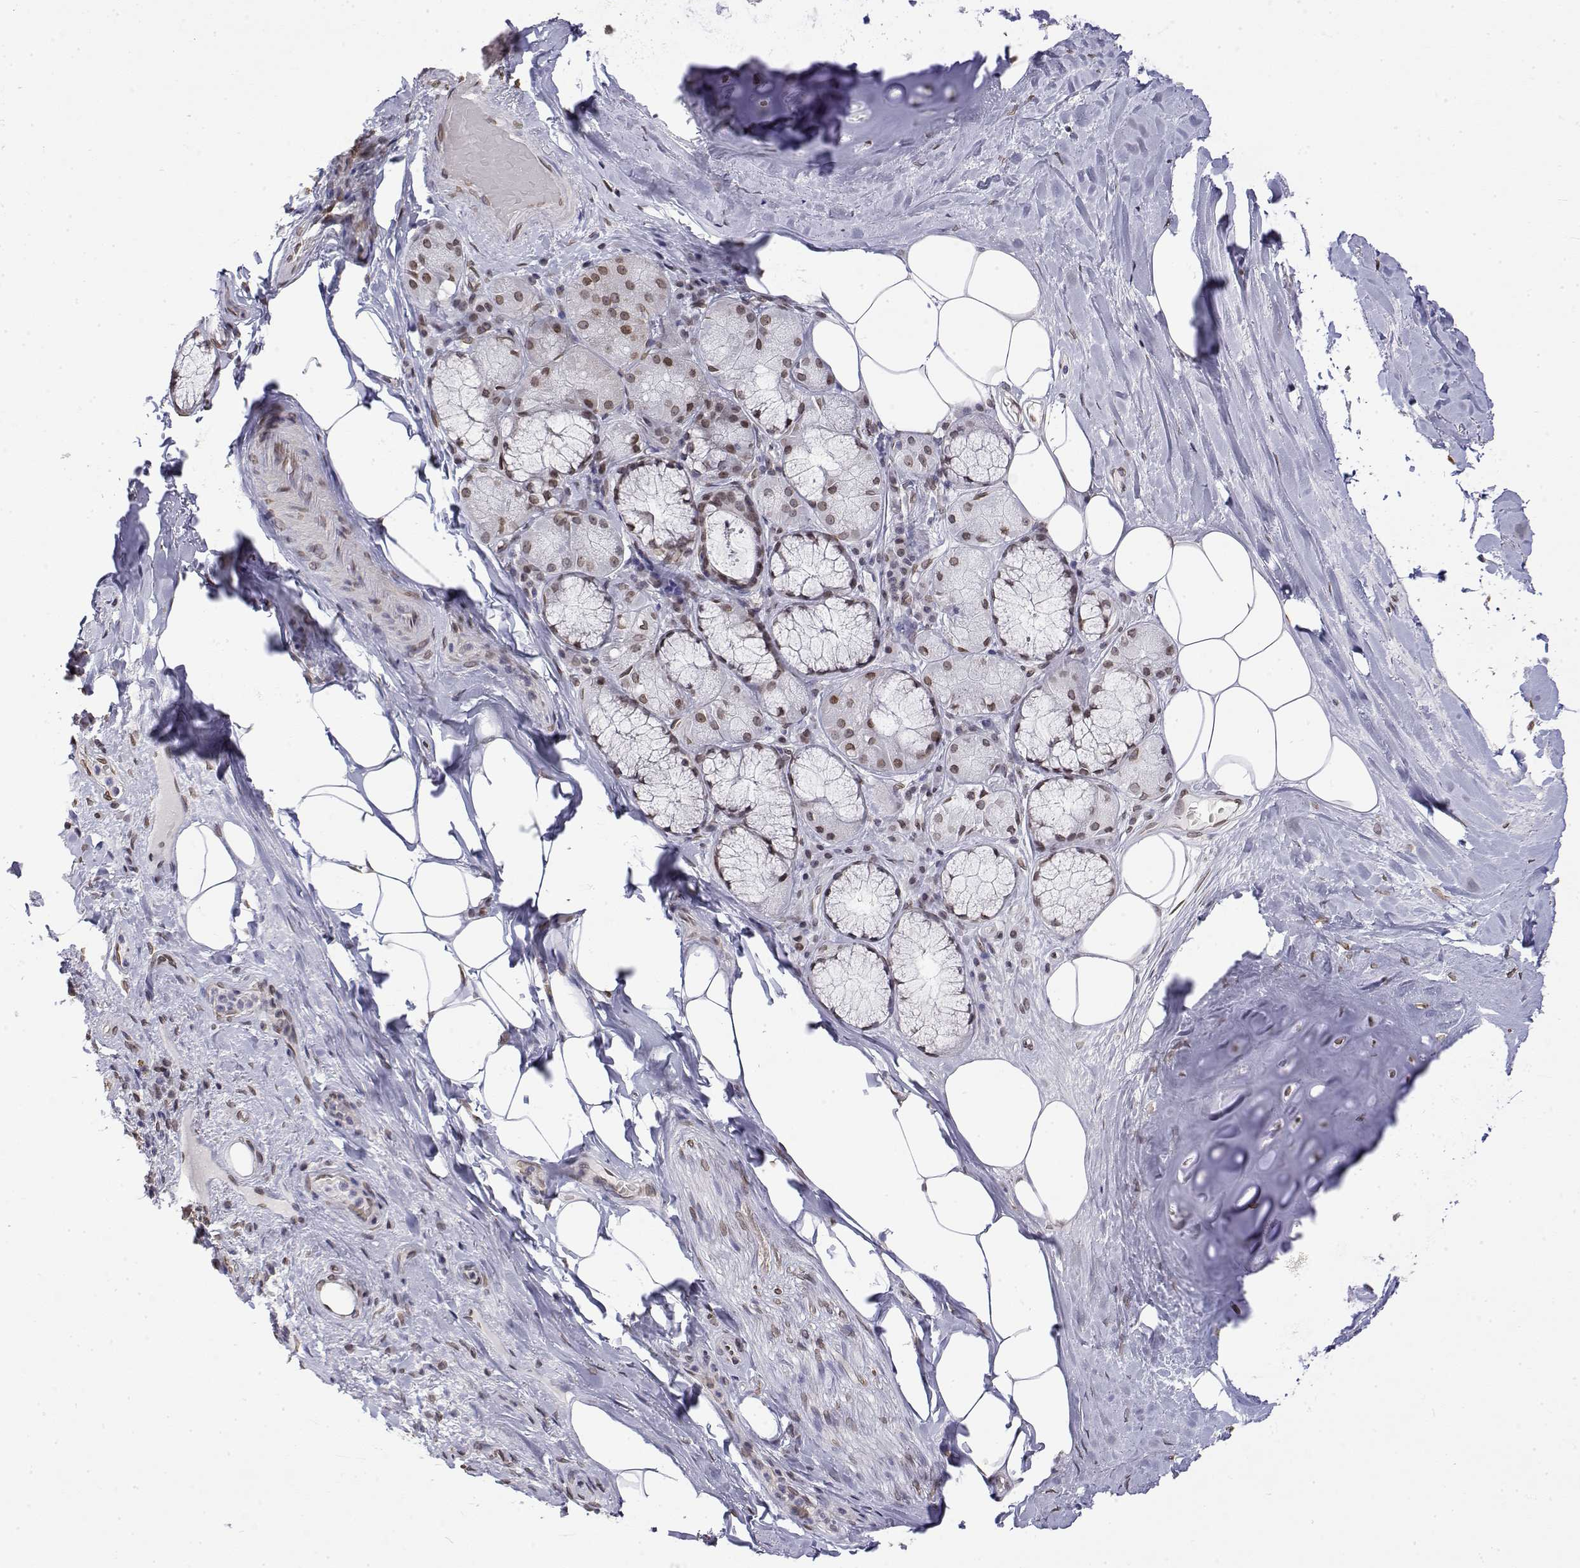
{"staining": {"intensity": "weak", "quantity": "25%-75%", "location": "nuclear"}, "tissue": "adipose tissue", "cell_type": "Adipocytes", "image_type": "normal", "snomed": [{"axis": "morphology", "description": "Normal tissue, NOS"}, {"axis": "topography", "description": "Cartilage tissue"}, {"axis": "topography", "description": "Bronchus"}], "caption": "Immunohistochemistry (IHC) (DAB) staining of unremarkable human adipose tissue reveals weak nuclear protein positivity in about 25%-75% of adipocytes.", "gene": "ZNF532", "patient": {"sex": "male", "age": 64}}